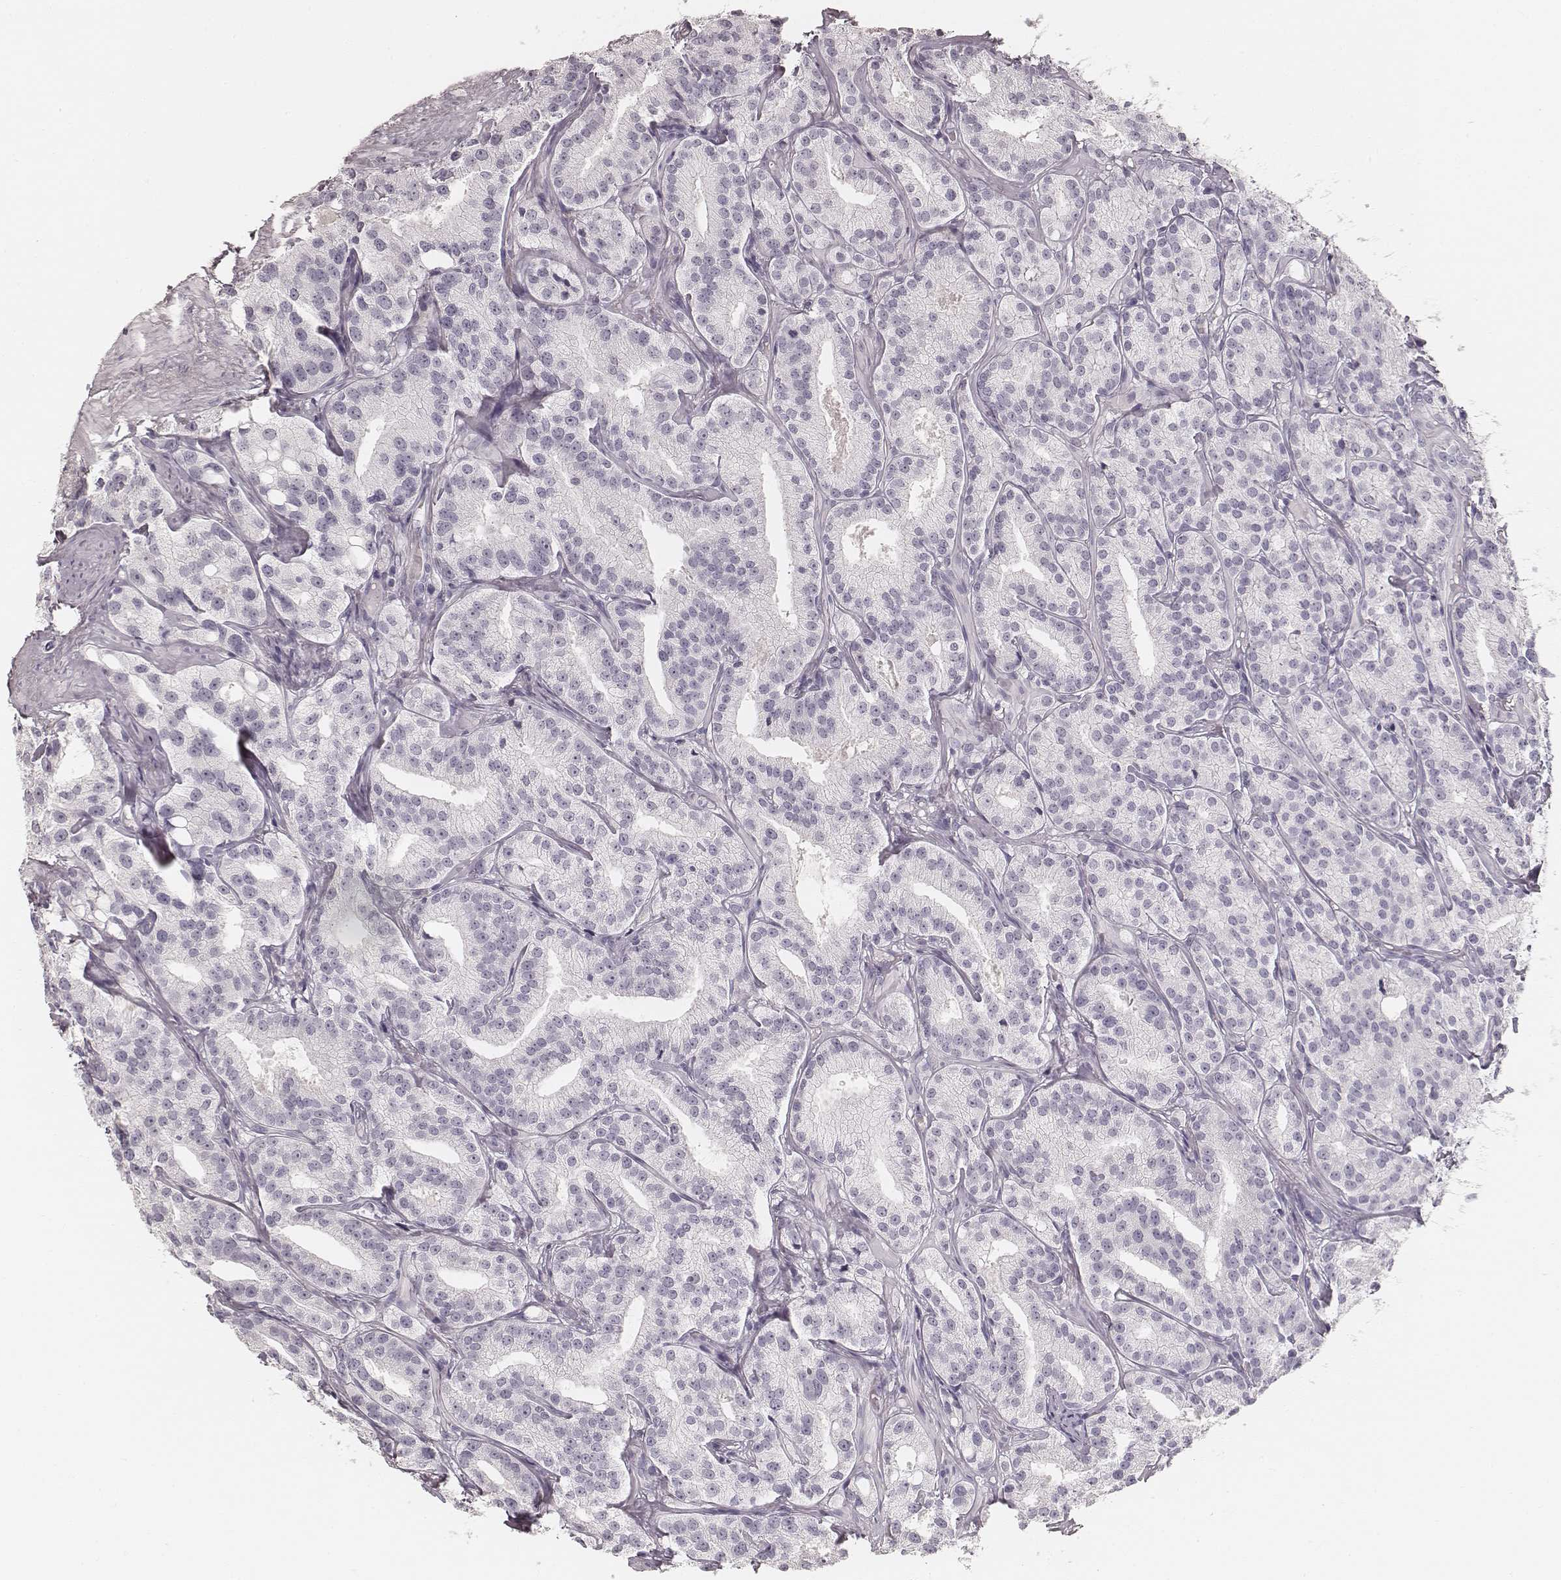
{"staining": {"intensity": "negative", "quantity": "none", "location": "none"}, "tissue": "prostate cancer", "cell_type": "Tumor cells", "image_type": "cancer", "snomed": [{"axis": "morphology", "description": "Adenocarcinoma, High grade"}, {"axis": "topography", "description": "Prostate"}], "caption": "A high-resolution histopathology image shows IHC staining of prostate adenocarcinoma (high-grade), which reveals no significant positivity in tumor cells.", "gene": "HNF4G", "patient": {"sex": "male", "age": 75}}